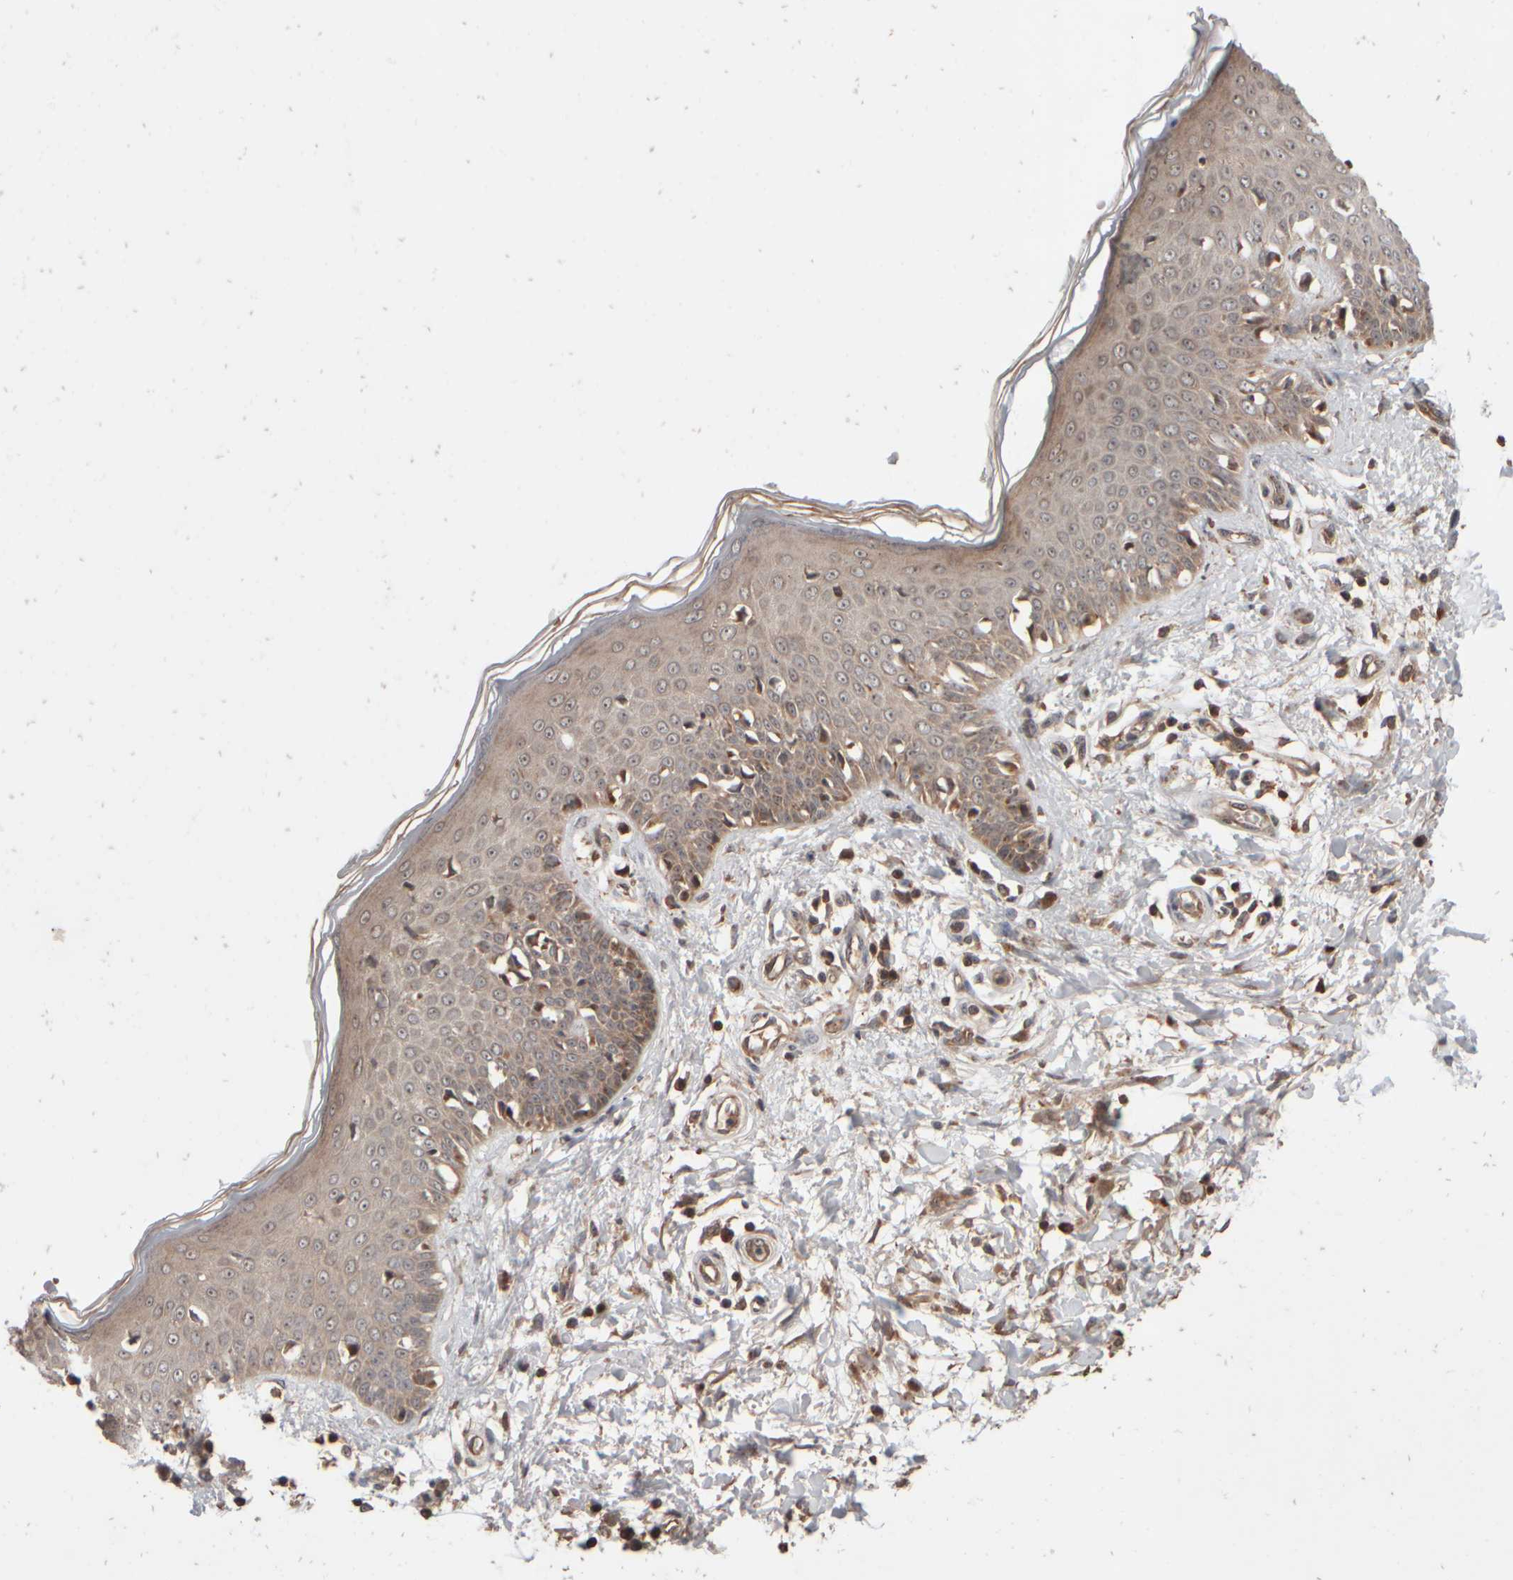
{"staining": {"intensity": "moderate", "quantity": ">75%", "location": "cytoplasmic/membranous,nuclear"}, "tissue": "skin", "cell_type": "Fibroblasts", "image_type": "normal", "snomed": [{"axis": "morphology", "description": "Normal tissue, NOS"}, {"axis": "morphology", "description": "Inflammation, NOS"}, {"axis": "topography", "description": "Skin"}], "caption": "This histopathology image demonstrates normal skin stained with IHC to label a protein in brown. The cytoplasmic/membranous,nuclear of fibroblasts show moderate positivity for the protein. Nuclei are counter-stained blue.", "gene": "ABHD11", "patient": {"sex": "female", "age": 44}}